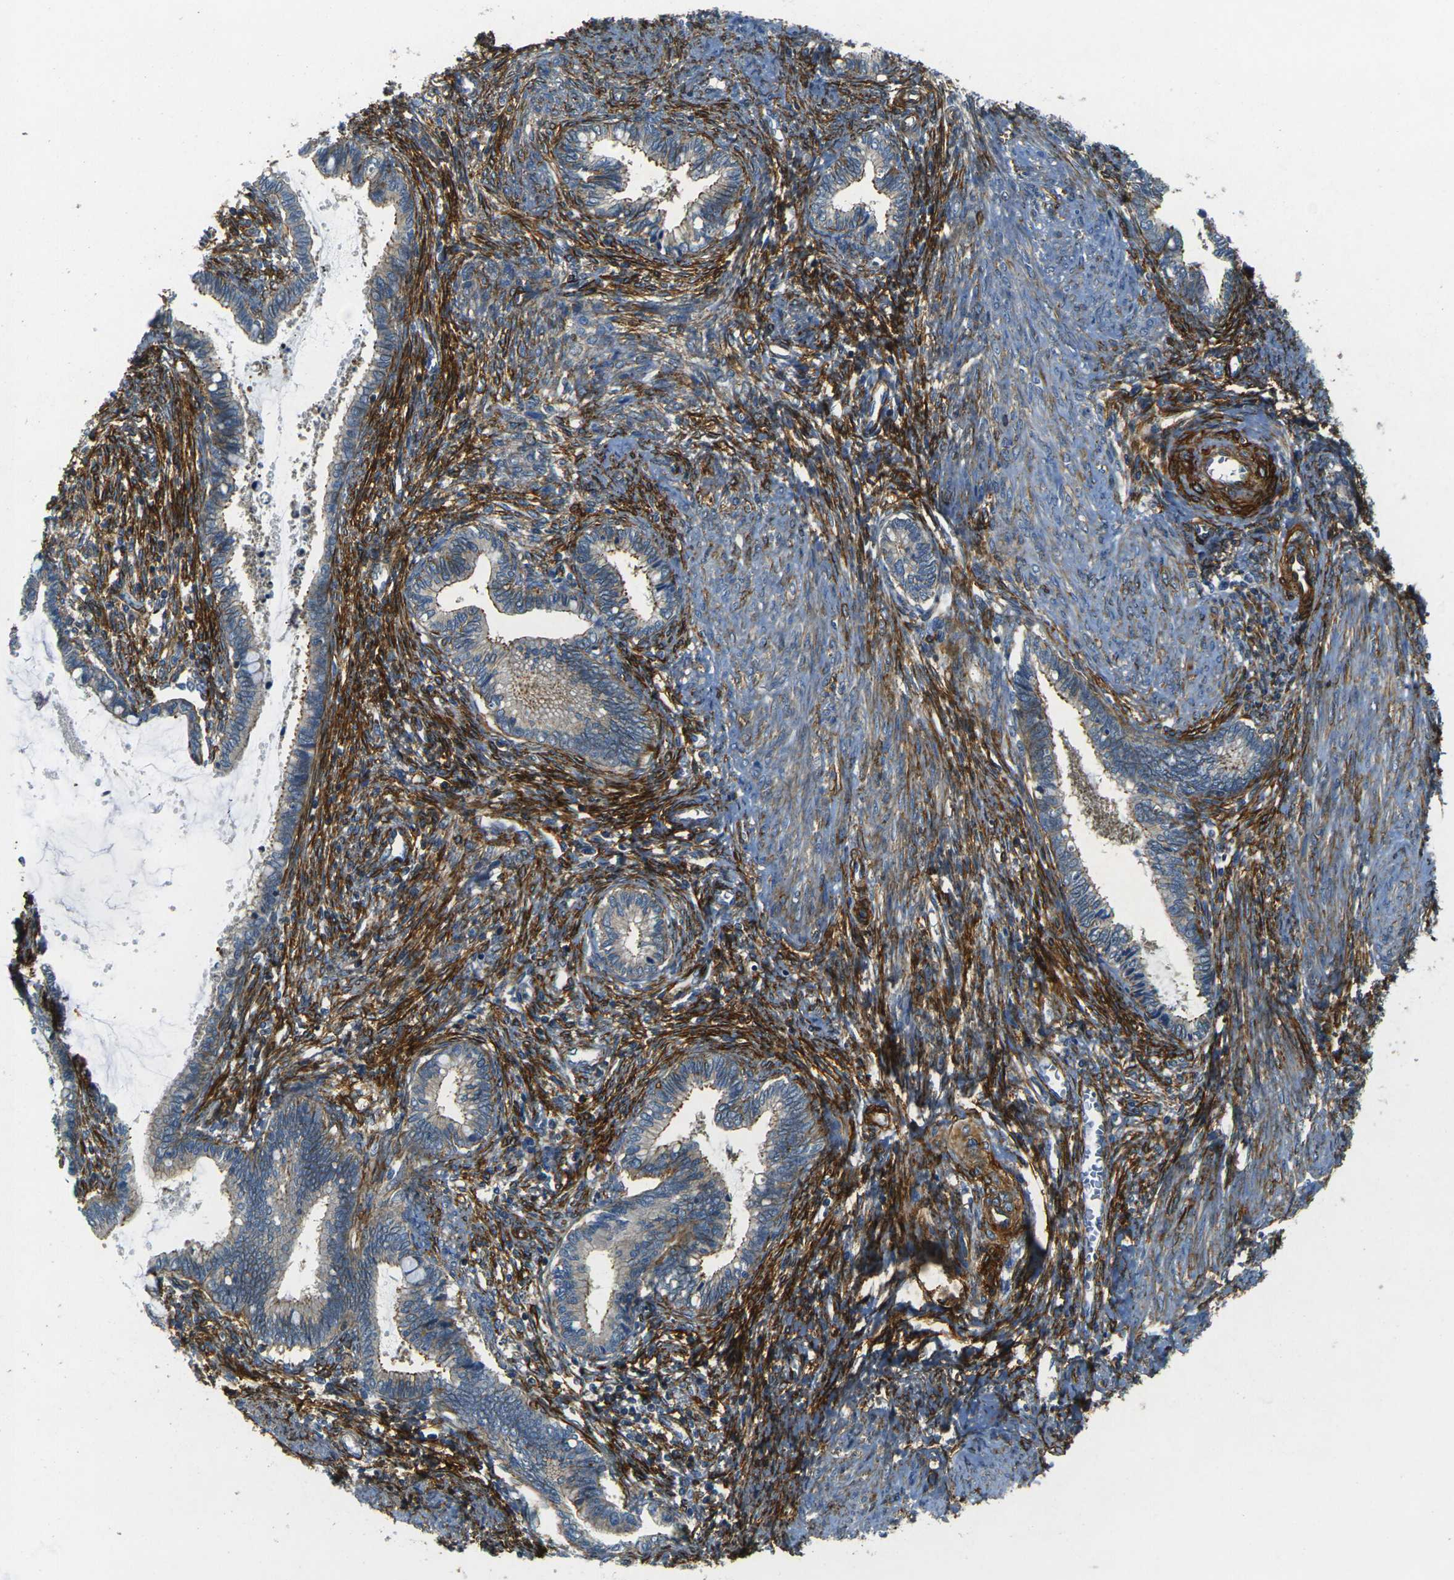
{"staining": {"intensity": "weak", "quantity": "<25%", "location": "cytoplasmic/membranous"}, "tissue": "cervical cancer", "cell_type": "Tumor cells", "image_type": "cancer", "snomed": [{"axis": "morphology", "description": "Adenocarcinoma, NOS"}, {"axis": "topography", "description": "Cervix"}], "caption": "Tumor cells show no significant protein expression in cervical cancer.", "gene": "EPHA7", "patient": {"sex": "female", "age": 44}}